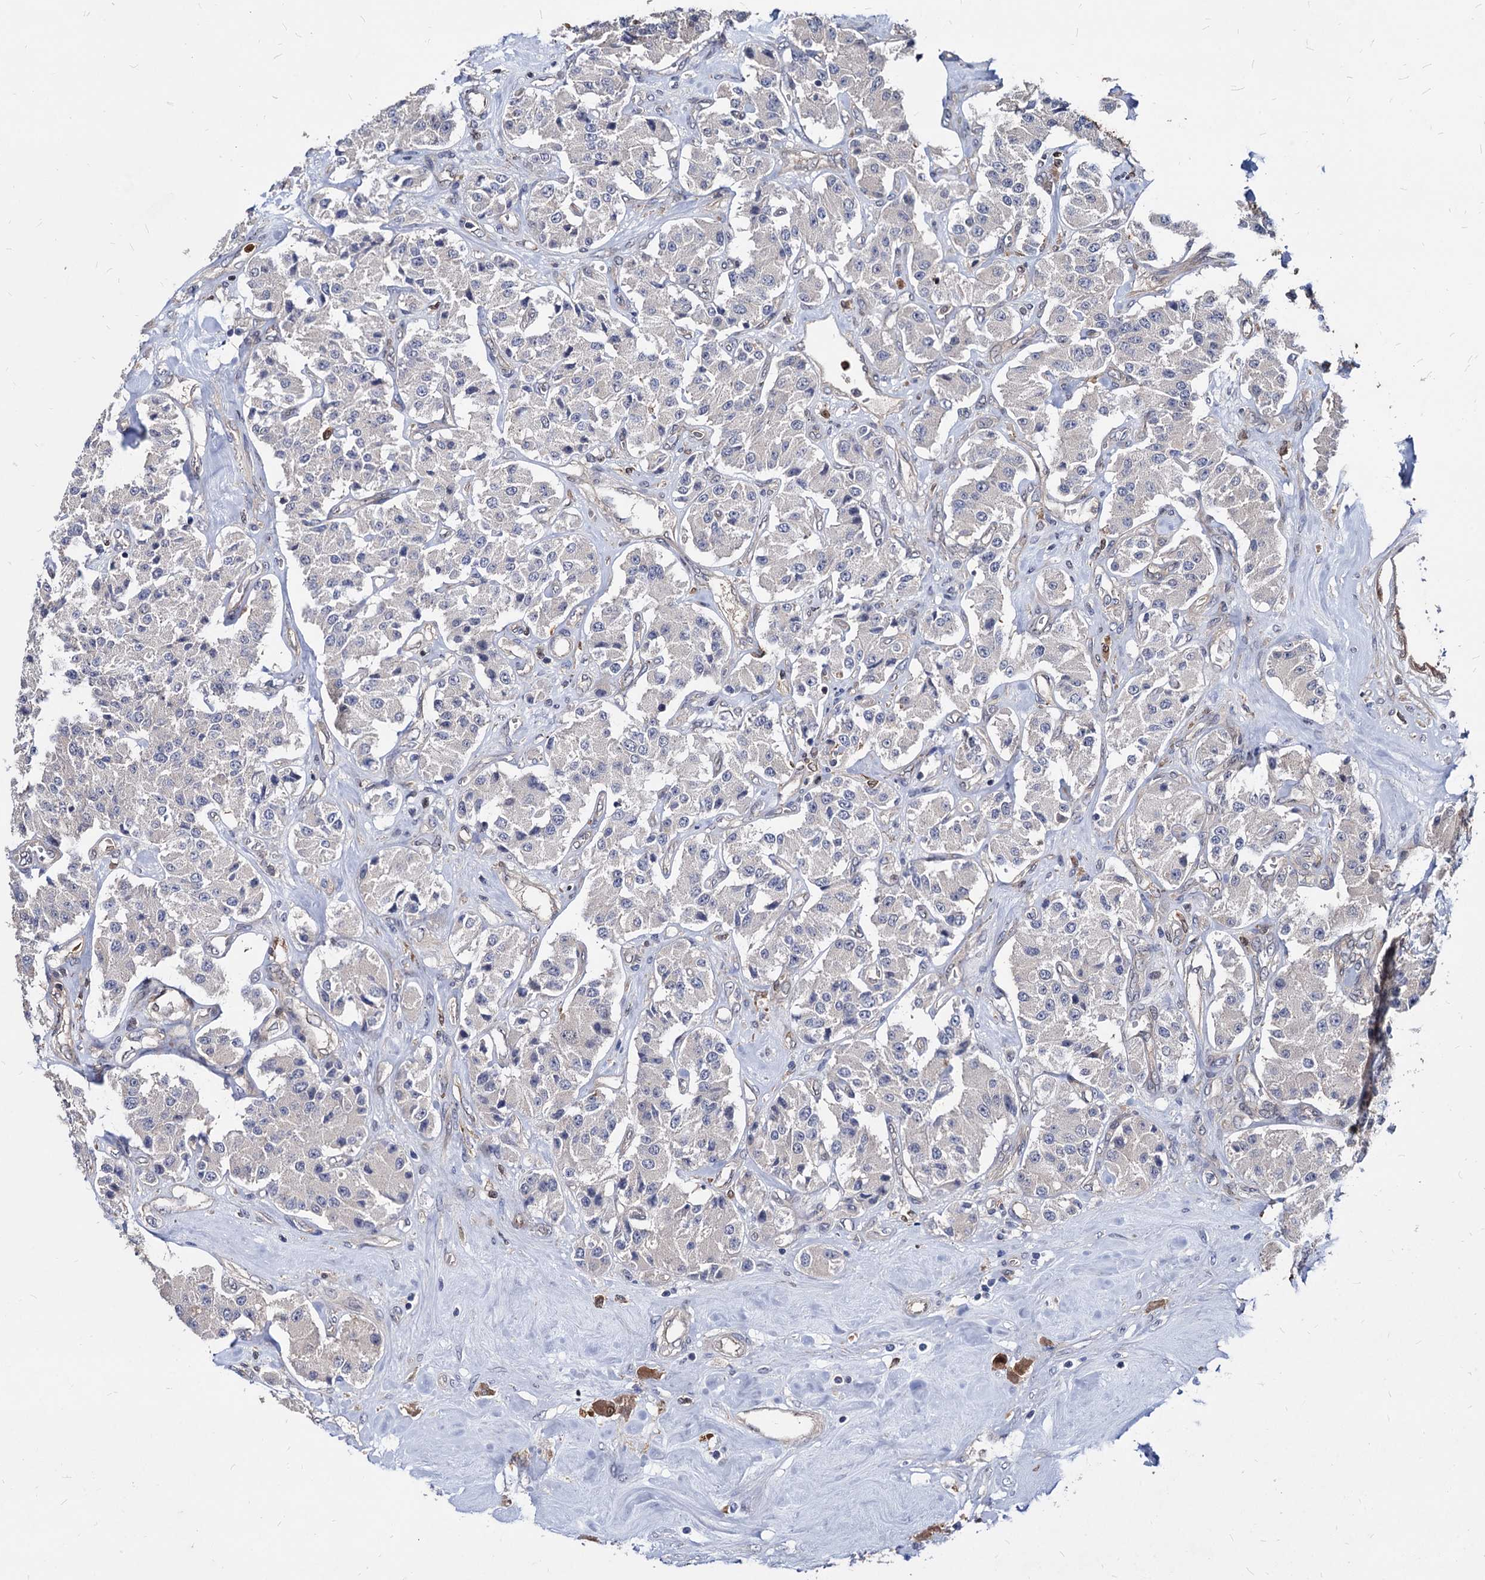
{"staining": {"intensity": "negative", "quantity": "none", "location": "none"}, "tissue": "carcinoid", "cell_type": "Tumor cells", "image_type": "cancer", "snomed": [{"axis": "morphology", "description": "Carcinoid, malignant, NOS"}, {"axis": "topography", "description": "Pancreas"}], "caption": "Tumor cells show no significant expression in carcinoid (malignant).", "gene": "CPPED1", "patient": {"sex": "male", "age": 41}}